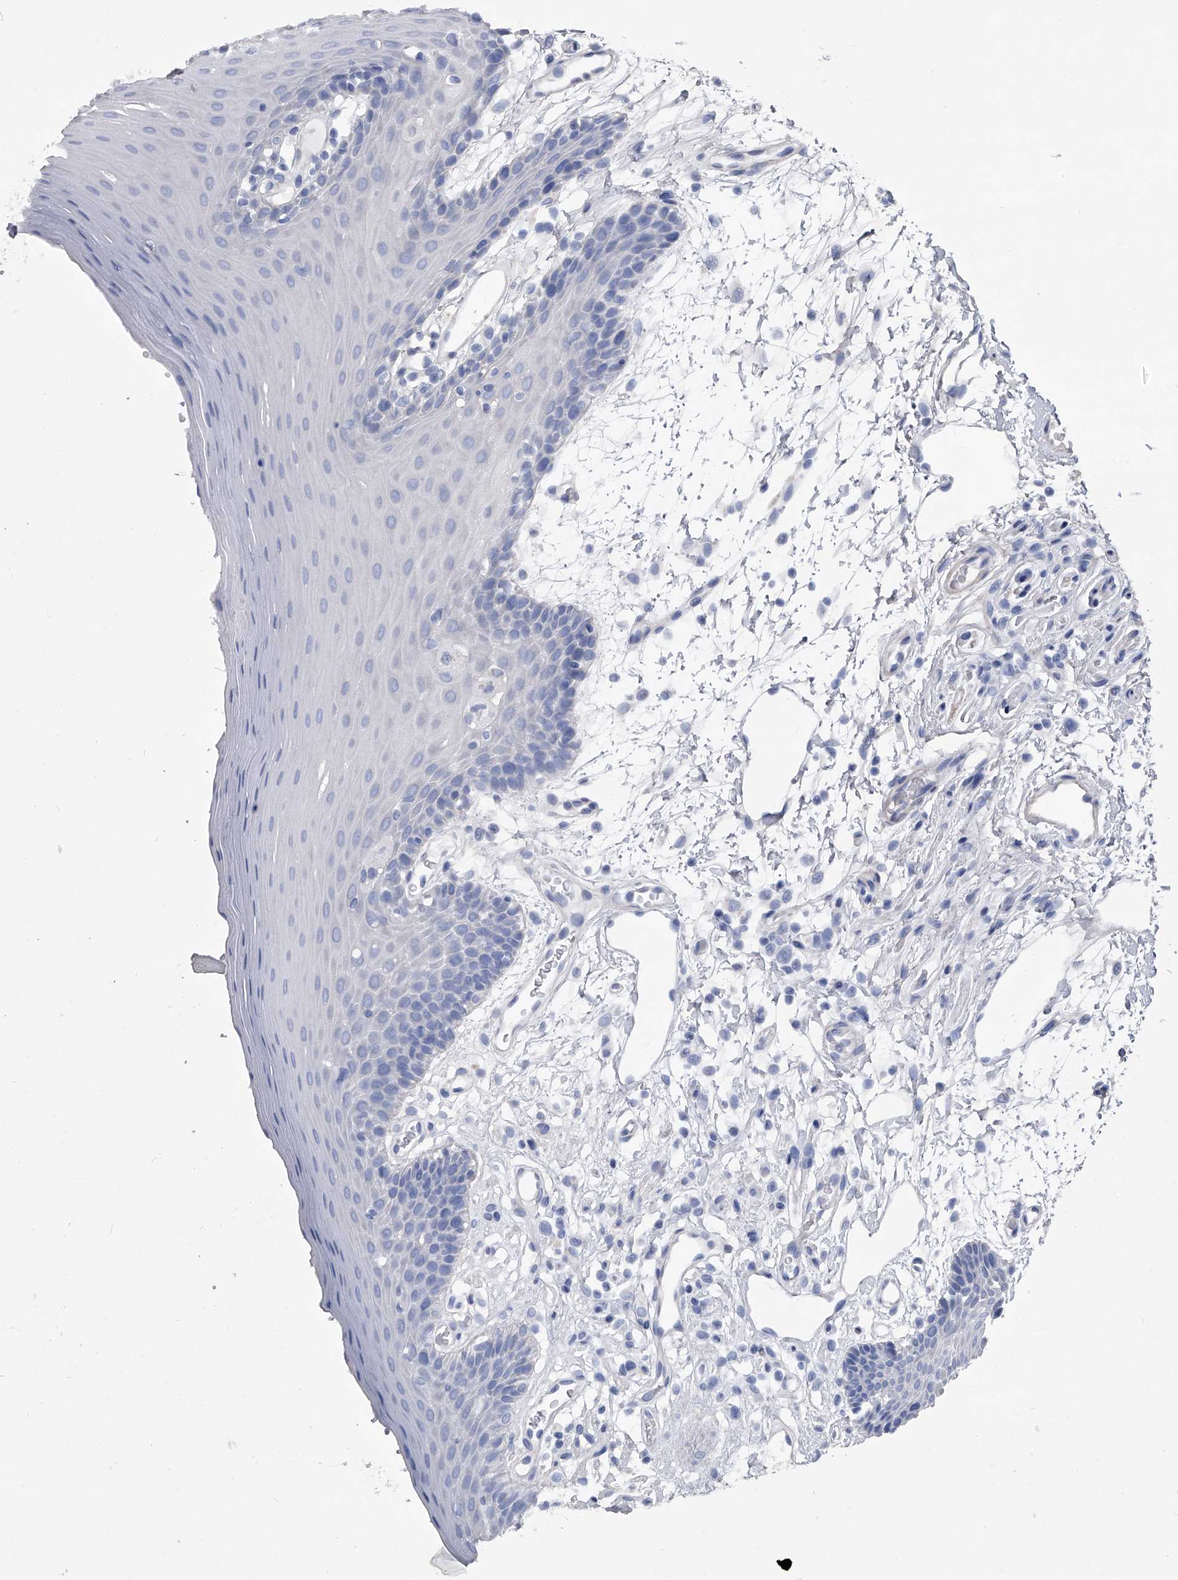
{"staining": {"intensity": "negative", "quantity": "none", "location": "none"}, "tissue": "oral mucosa", "cell_type": "Squamous epithelial cells", "image_type": "normal", "snomed": [{"axis": "morphology", "description": "Normal tissue, NOS"}, {"axis": "morphology", "description": "Squamous cell carcinoma, NOS"}, {"axis": "topography", "description": "Skeletal muscle"}, {"axis": "topography", "description": "Oral tissue"}, {"axis": "topography", "description": "Salivary gland"}, {"axis": "topography", "description": "Head-Neck"}], "caption": "The IHC photomicrograph has no significant positivity in squamous epithelial cells of oral mucosa. (Stains: DAB (3,3'-diaminobenzidine) immunohistochemistry with hematoxylin counter stain, Microscopy: brightfield microscopy at high magnification).", "gene": "NRP1", "patient": {"sex": "male", "age": 54}}